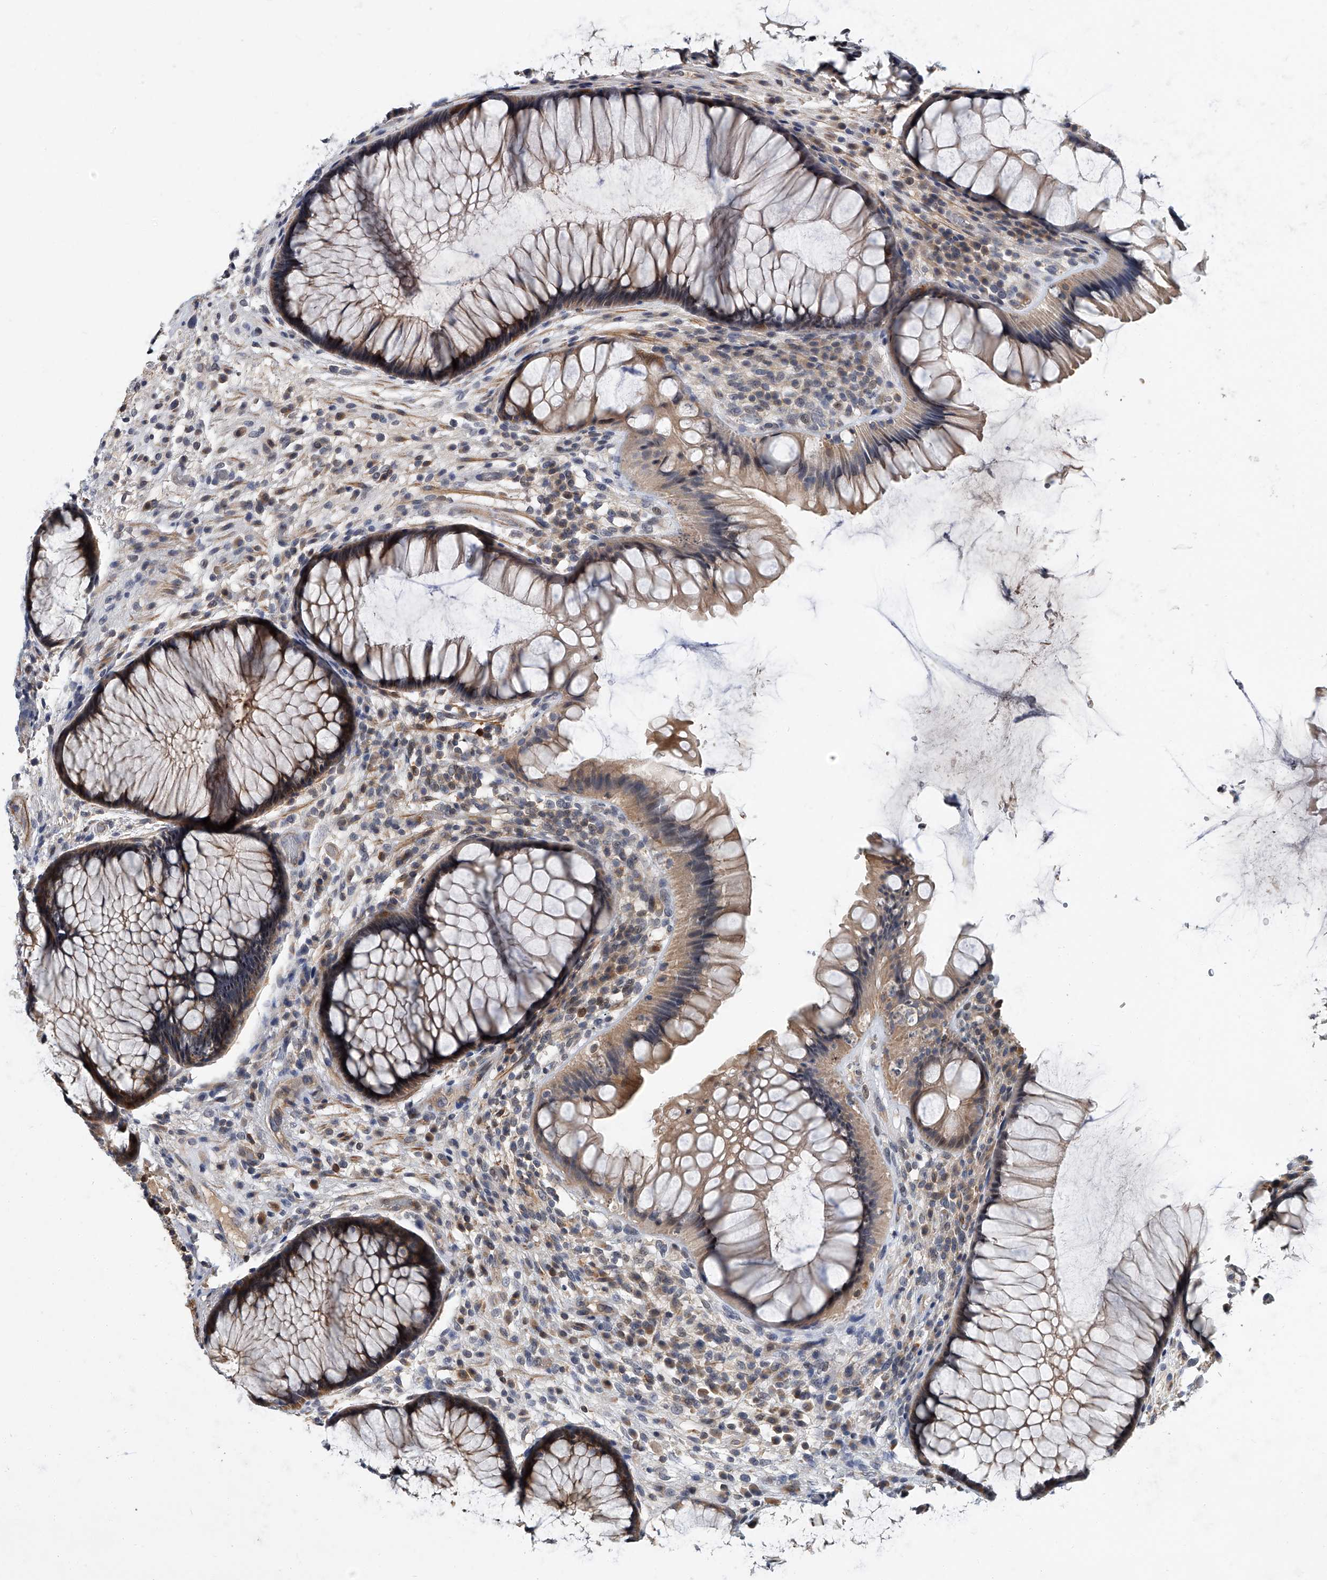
{"staining": {"intensity": "moderate", "quantity": ">75%", "location": "cytoplasmic/membranous"}, "tissue": "rectum", "cell_type": "Glandular cells", "image_type": "normal", "snomed": [{"axis": "morphology", "description": "Normal tissue, NOS"}, {"axis": "topography", "description": "Rectum"}], "caption": "This micrograph reveals immunohistochemistry staining of unremarkable human rectum, with medium moderate cytoplasmic/membranous expression in about >75% of glandular cells.", "gene": "CD200", "patient": {"sex": "male", "age": 51}}